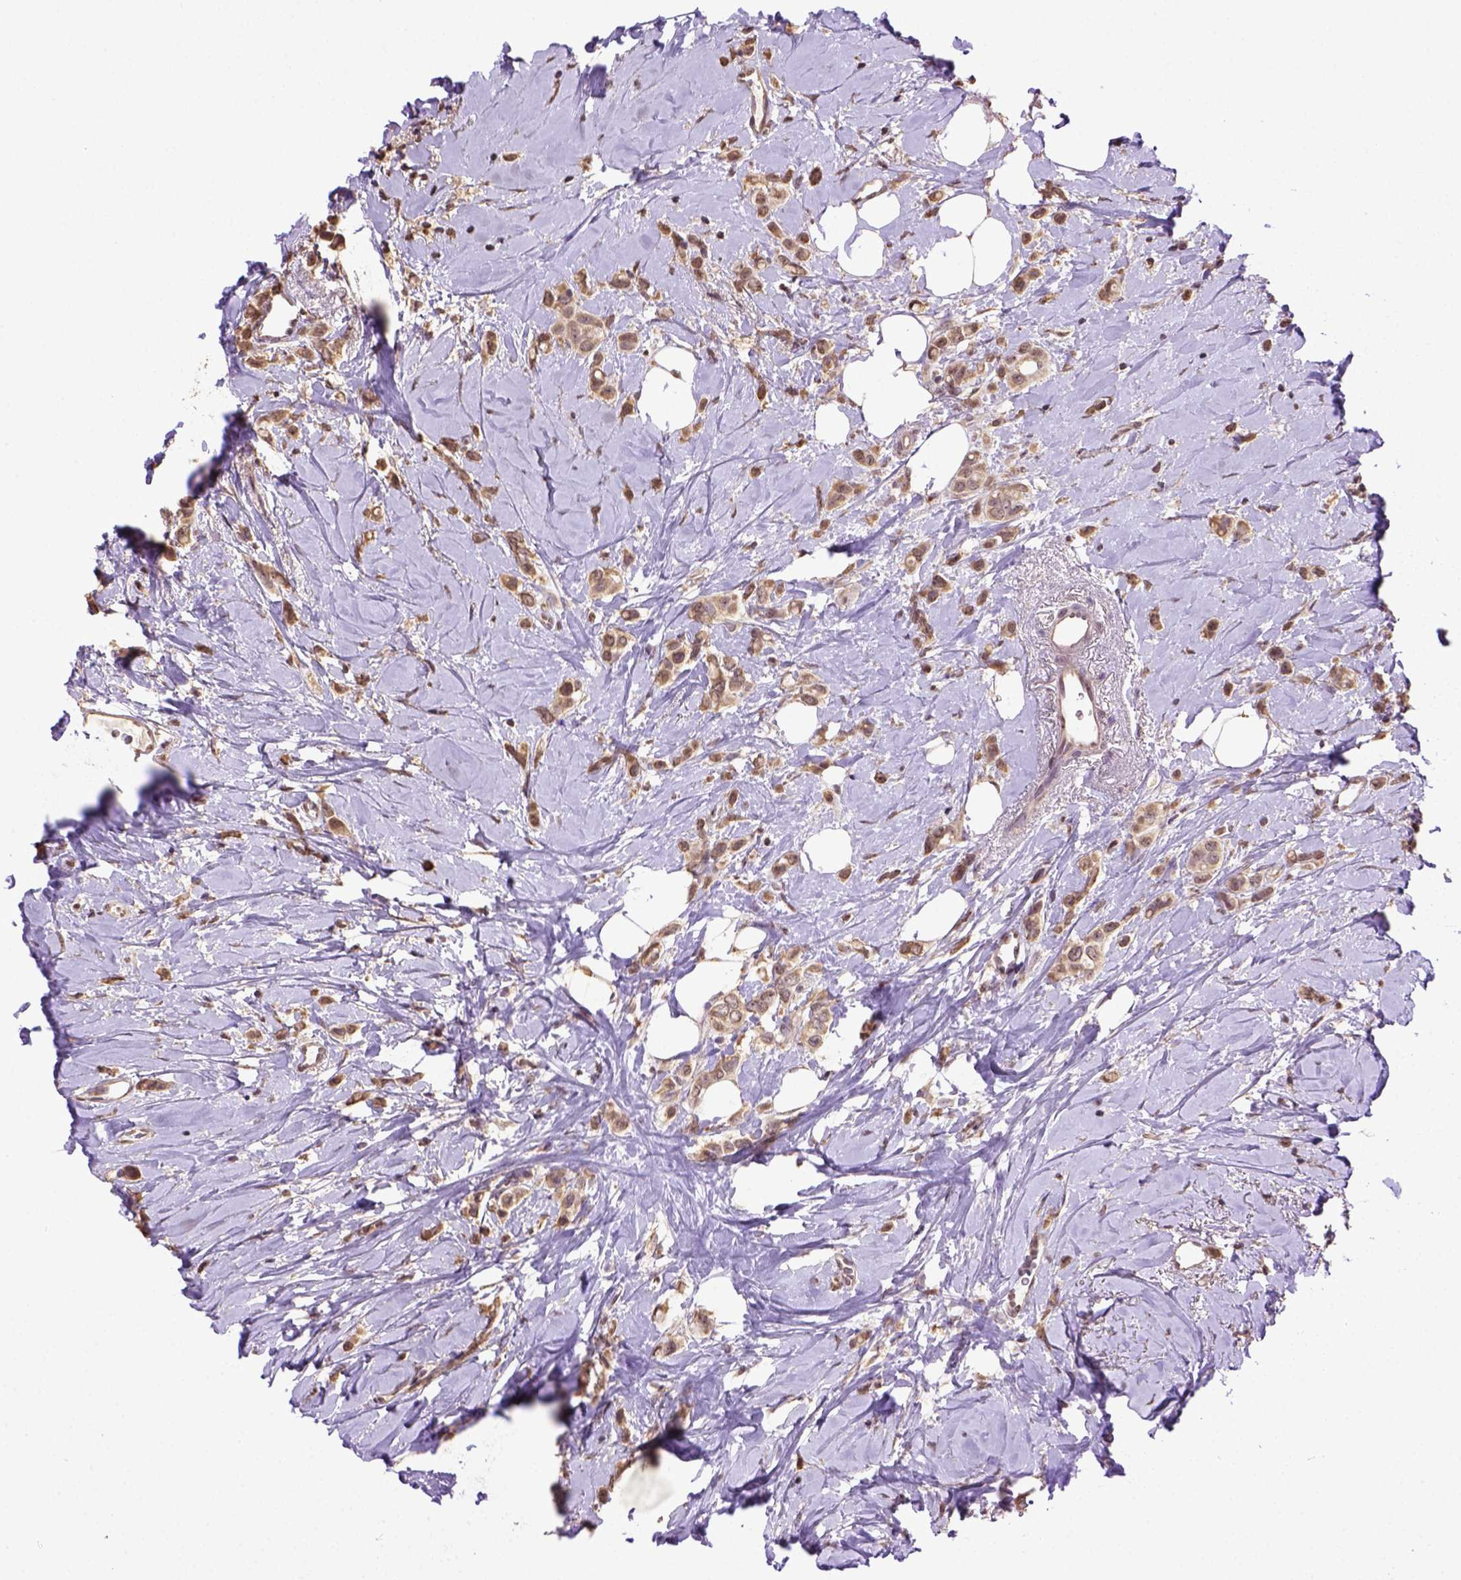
{"staining": {"intensity": "moderate", "quantity": "25%-75%", "location": "cytoplasmic/membranous"}, "tissue": "breast cancer", "cell_type": "Tumor cells", "image_type": "cancer", "snomed": [{"axis": "morphology", "description": "Lobular carcinoma"}, {"axis": "topography", "description": "Breast"}], "caption": "Moderate cytoplasmic/membranous expression is seen in approximately 25%-75% of tumor cells in breast lobular carcinoma.", "gene": "WDR17", "patient": {"sex": "female", "age": 66}}